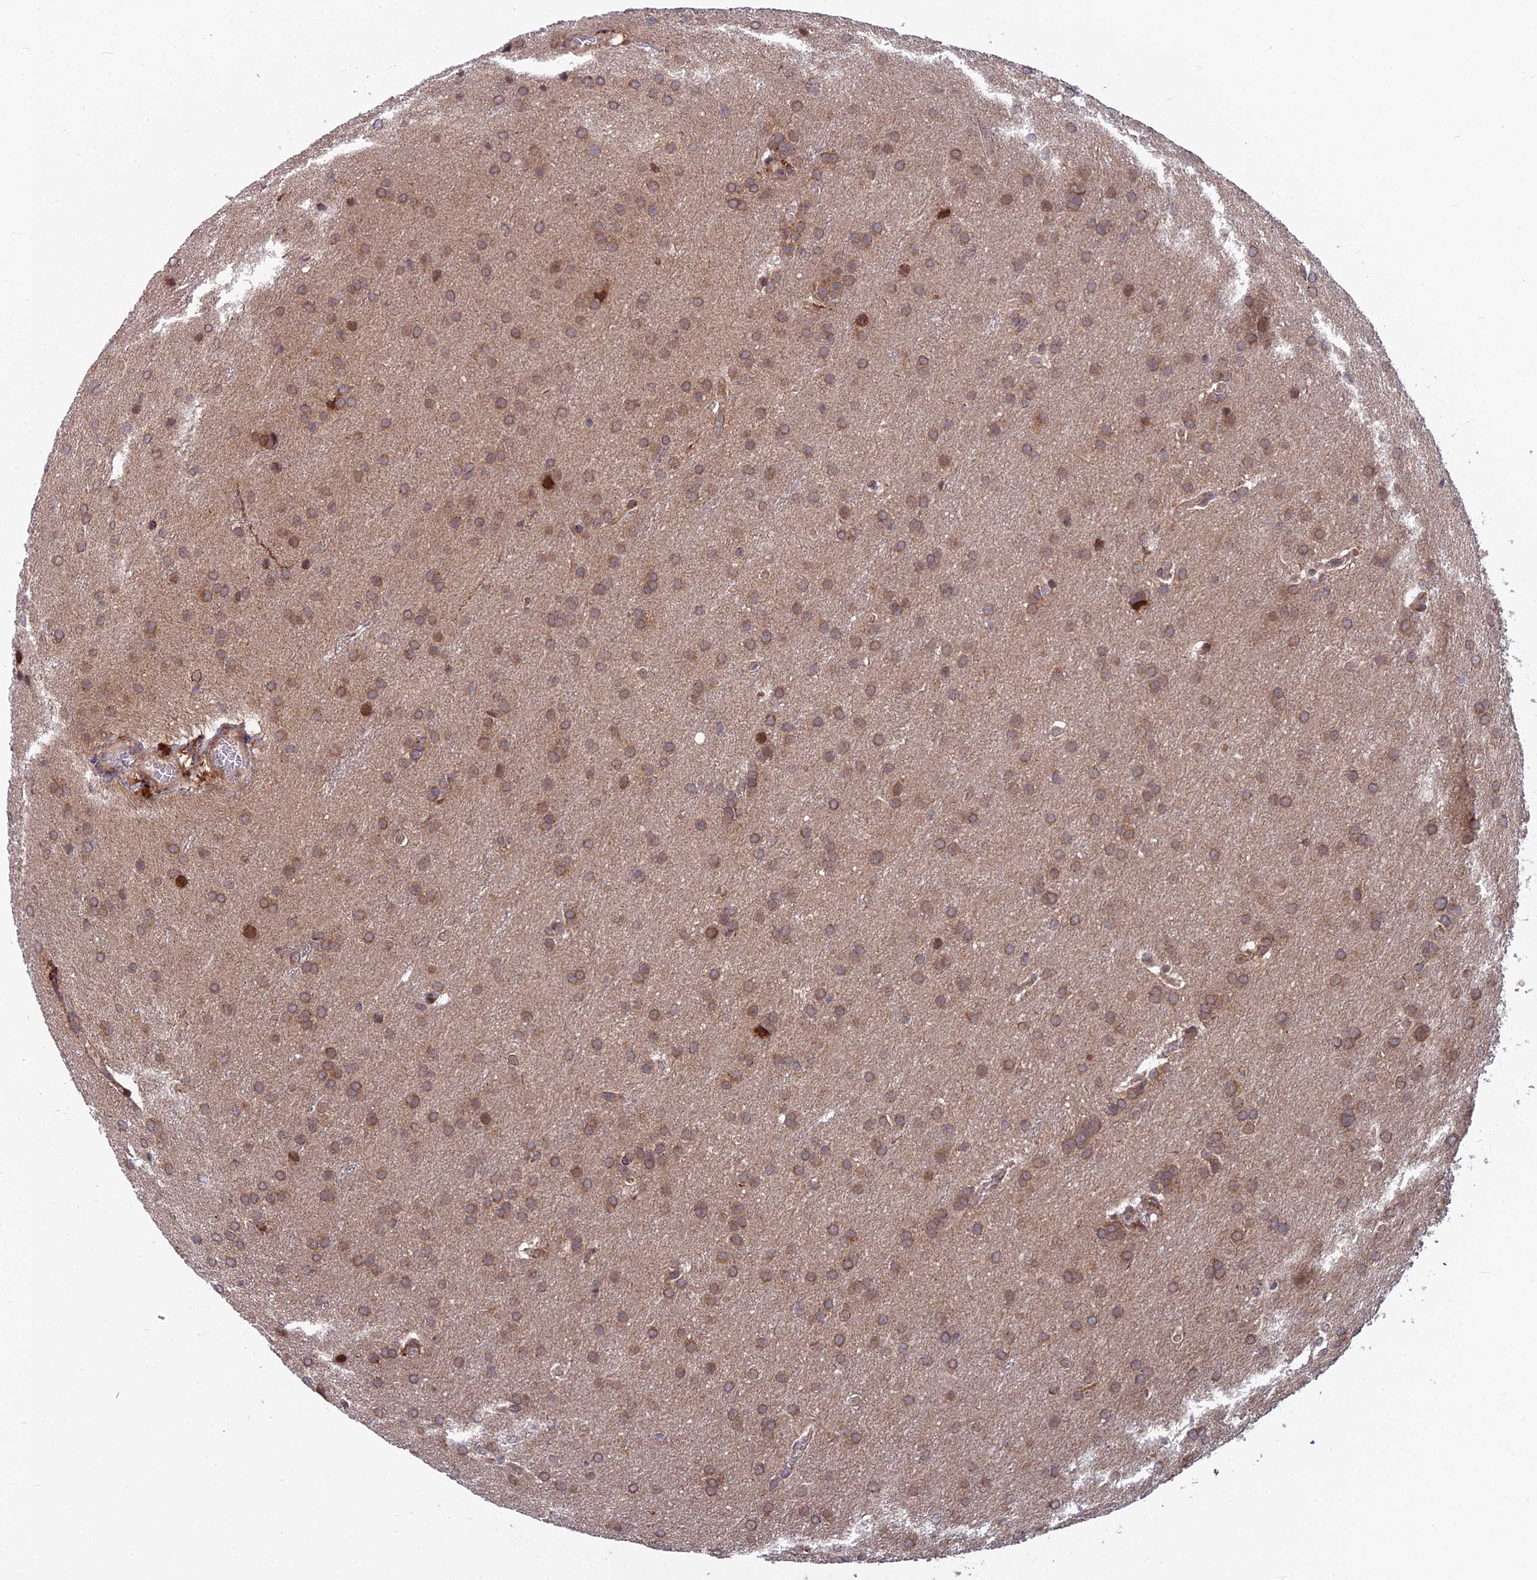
{"staining": {"intensity": "moderate", "quantity": ">75%", "location": "cytoplasmic/membranous"}, "tissue": "glioma", "cell_type": "Tumor cells", "image_type": "cancer", "snomed": [{"axis": "morphology", "description": "Glioma, malignant, Low grade"}, {"axis": "topography", "description": "Brain"}], "caption": "A histopathology image of human malignant glioma (low-grade) stained for a protein shows moderate cytoplasmic/membranous brown staining in tumor cells.", "gene": "COMMD2", "patient": {"sex": "female", "age": 32}}